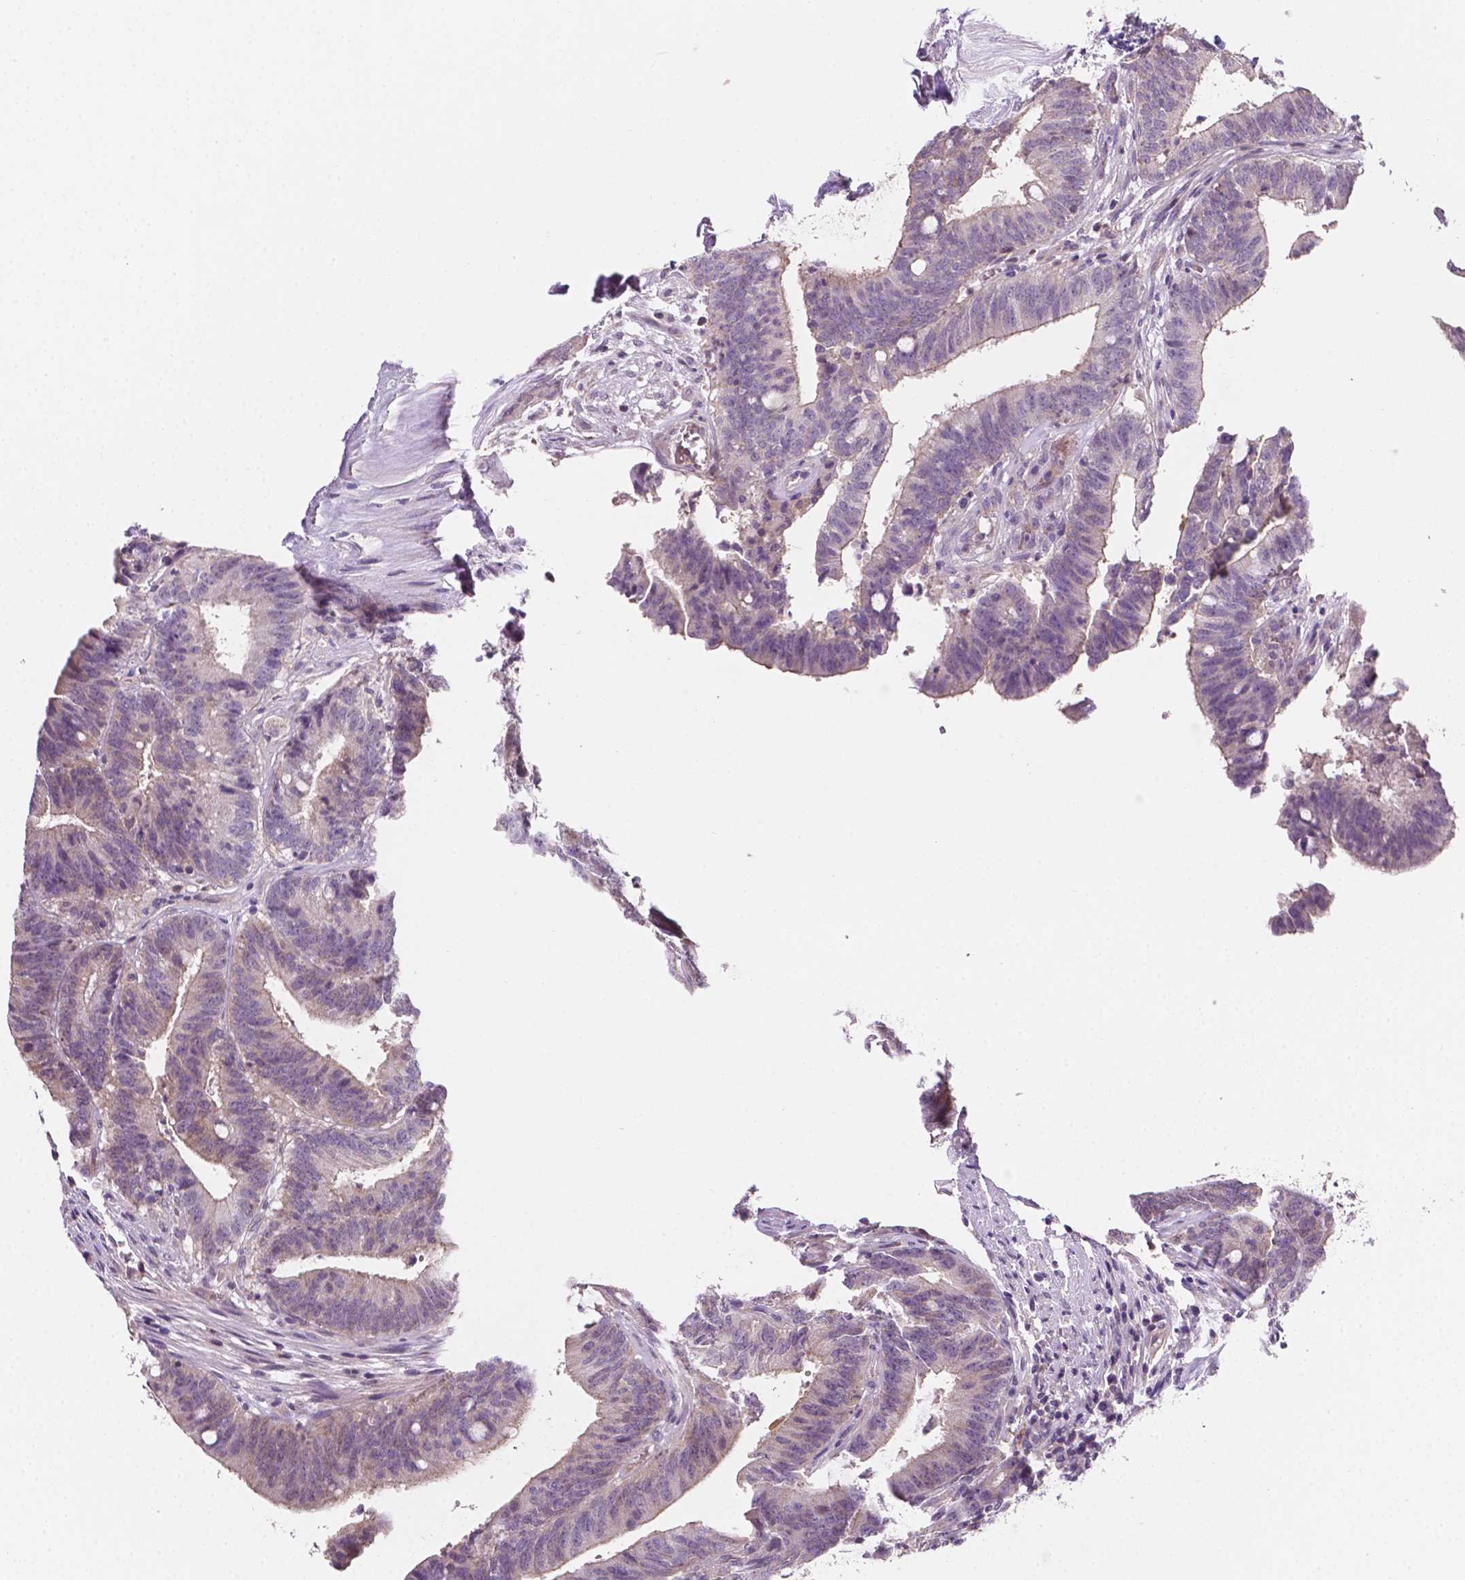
{"staining": {"intensity": "negative", "quantity": "none", "location": "none"}, "tissue": "colorectal cancer", "cell_type": "Tumor cells", "image_type": "cancer", "snomed": [{"axis": "morphology", "description": "Adenocarcinoma, NOS"}, {"axis": "topography", "description": "Colon"}], "caption": "This is an immunohistochemistry histopathology image of human adenocarcinoma (colorectal). There is no expression in tumor cells.", "gene": "EGFR", "patient": {"sex": "female", "age": 43}}